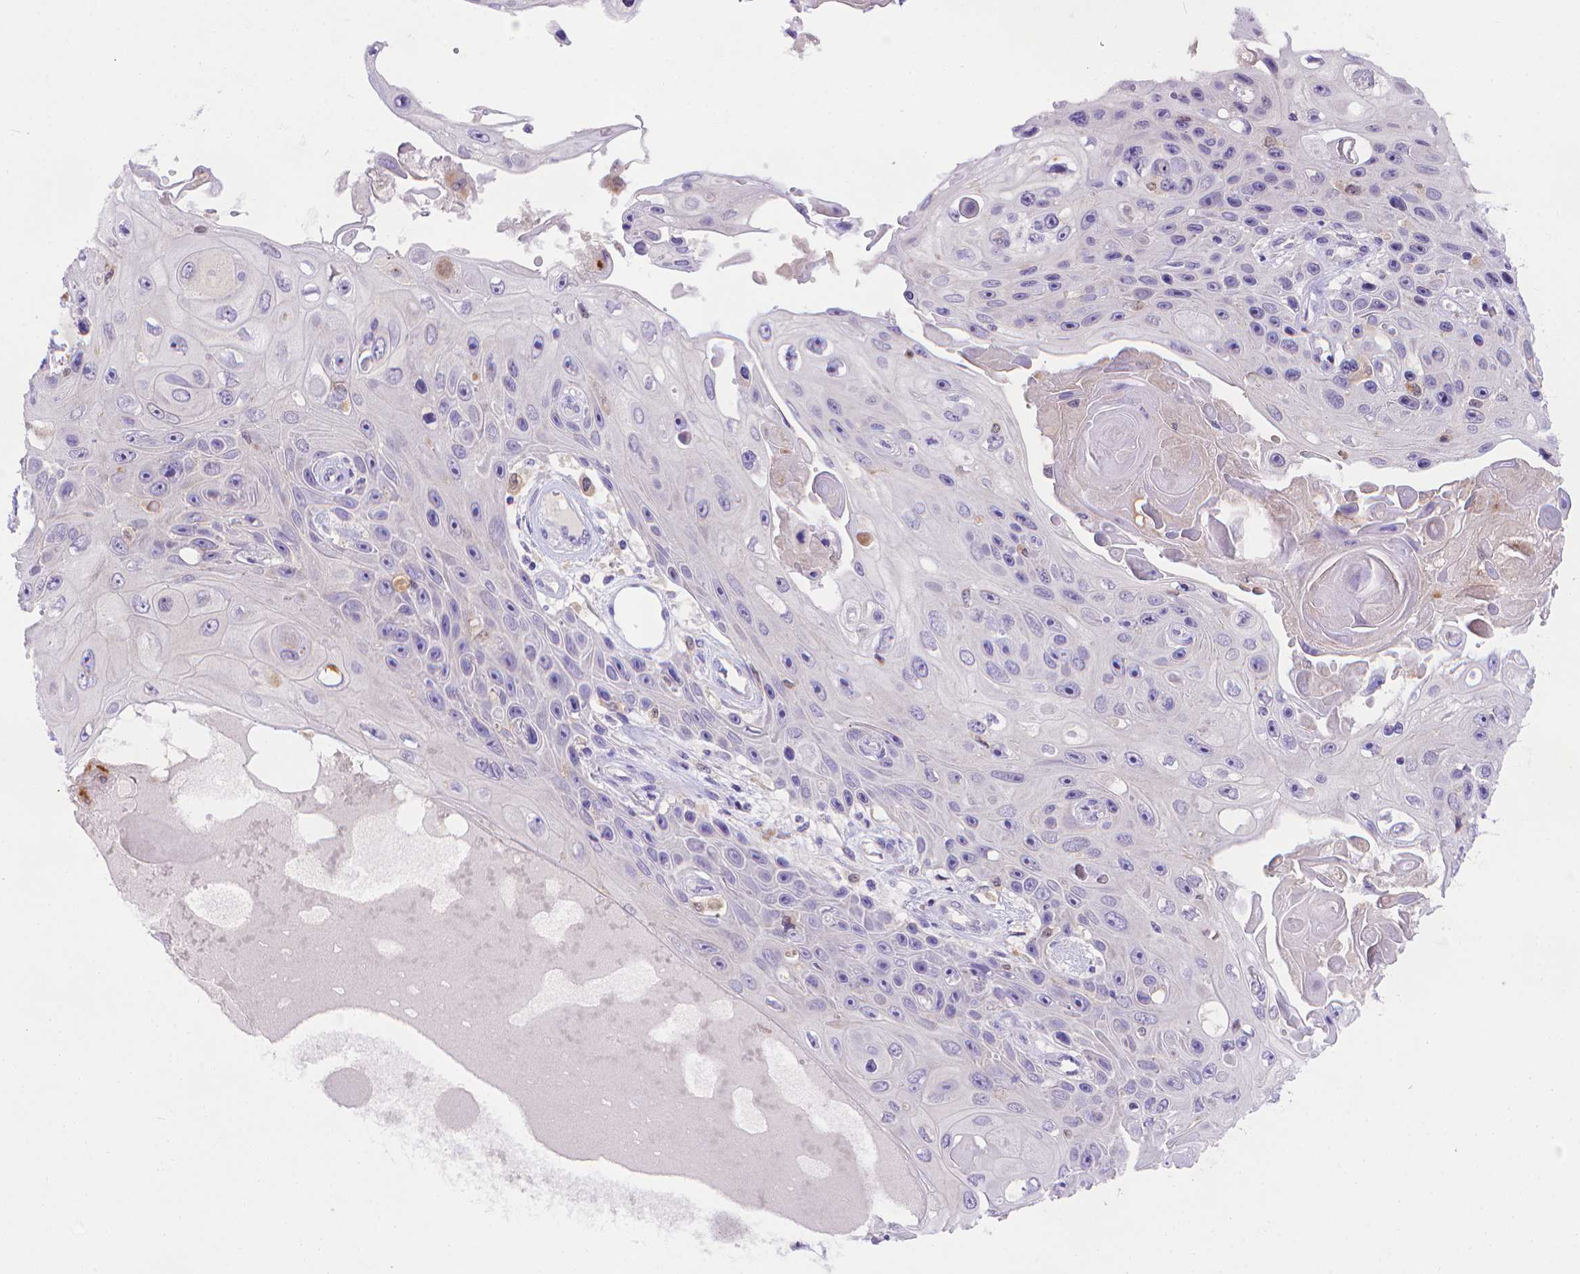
{"staining": {"intensity": "negative", "quantity": "none", "location": "none"}, "tissue": "skin cancer", "cell_type": "Tumor cells", "image_type": "cancer", "snomed": [{"axis": "morphology", "description": "Squamous cell carcinoma, NOS"}, {"axis": "topography", "description": "Skin"}], "caption": "Human skin squamous cell carcinoma stained for a protein using IHC shows no expression in tumor cells.", "gene": "FGD2", "patient": {"sex": "male", "age": 82}}